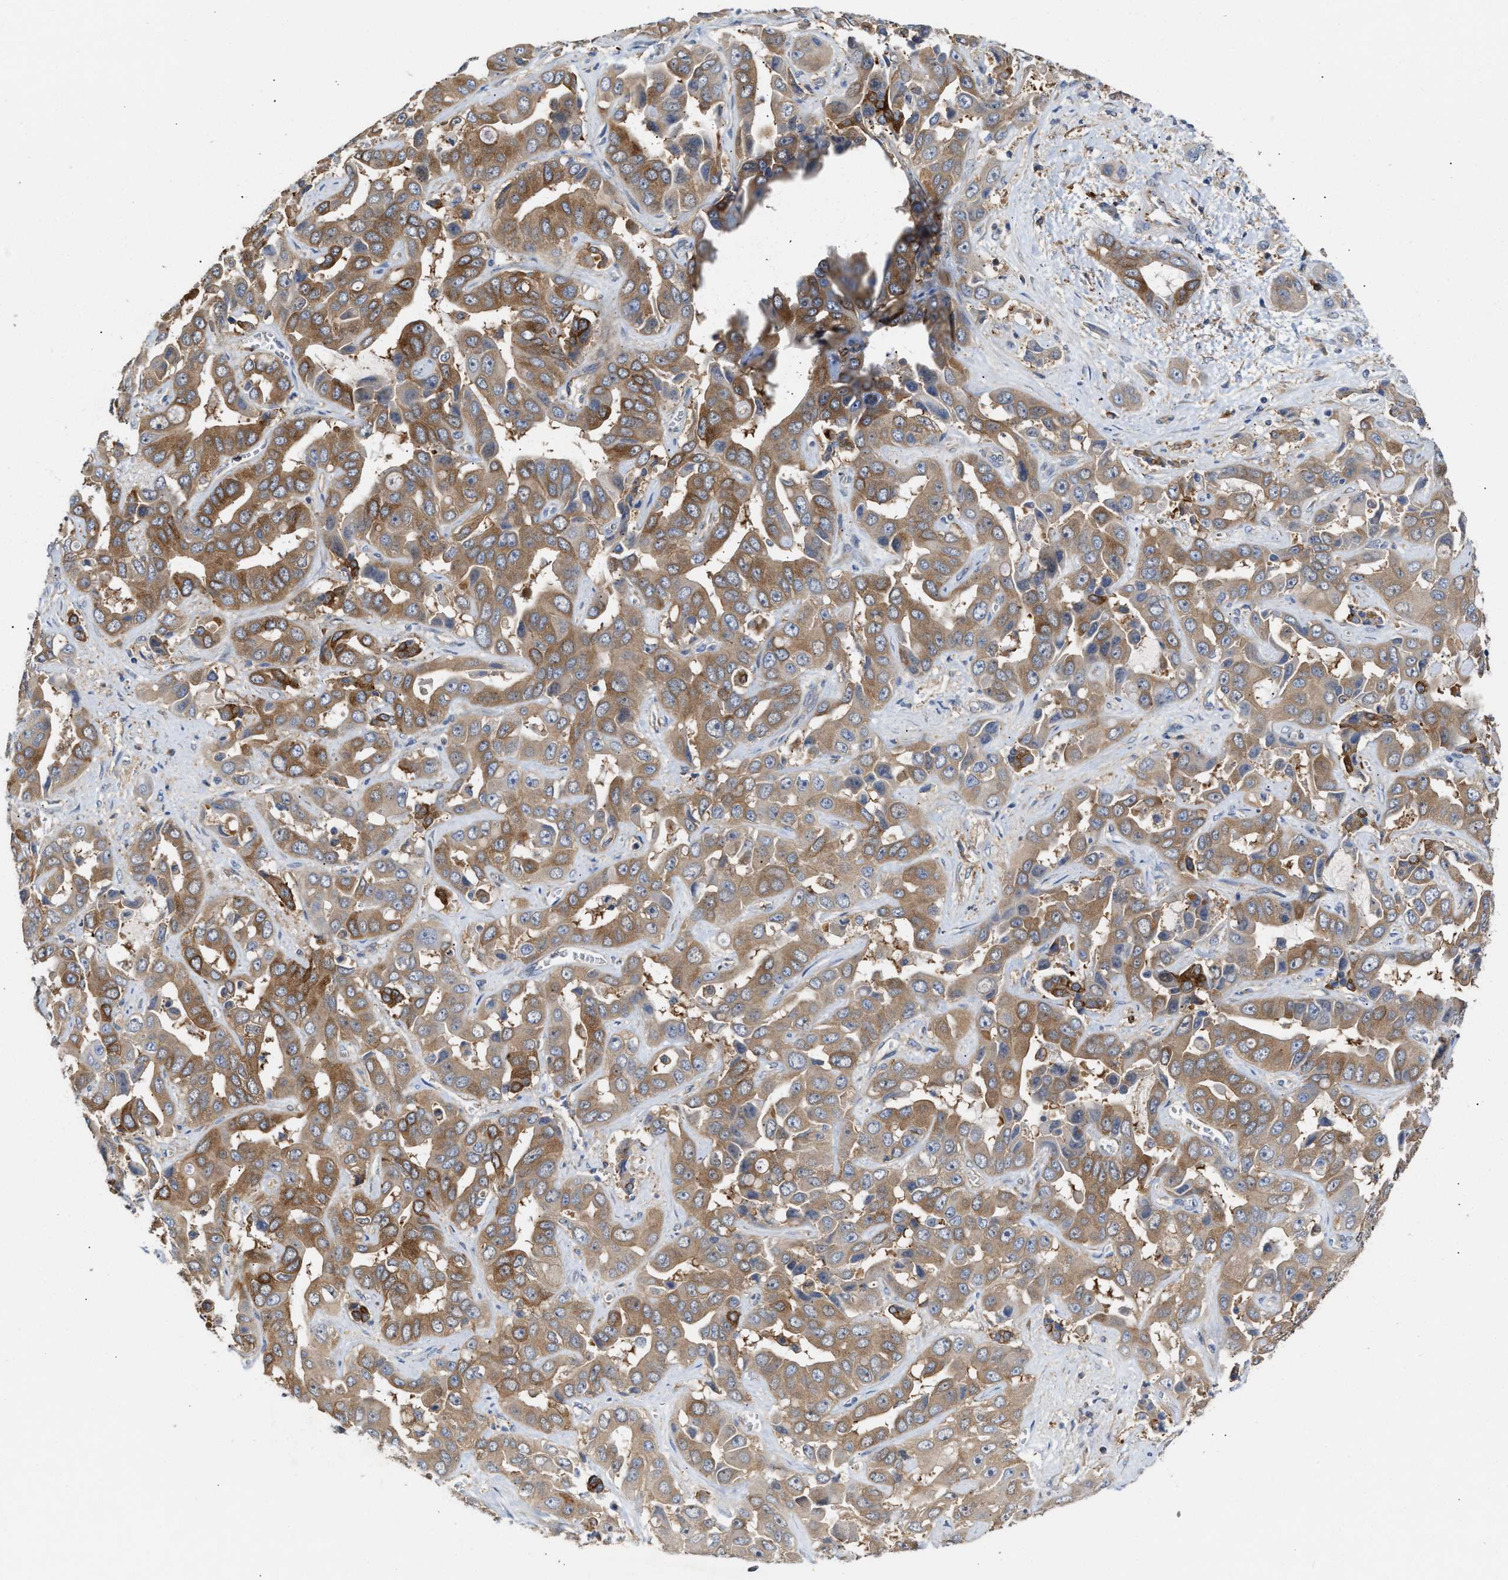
{"staining": {"intensity": "moderate", "quantity": ">75%", "location": "cytoplasmic/membranous"}, "tissue": "liver cancer", "cell_type": "Tumor cells", "image_type": "cancer", "snomed": [{"axis": "morphology", "description": "Cholangiocarcinoma"}, {"axis": "topography", "description": "Liver"}], "caption": "The immunohistochemical stain shows moderate cytoplasmic/membranous positivity in tumor cells of cholangiocarcinoma (liver) tissue. Using DAB (3,3'-diaminobenzidine) (brown) and hematoxylin (blue) stains, captured at high magnification using brightfield microscopy.", "gene": "BBLN", "patient": {"sex": "female", "age": 52}}